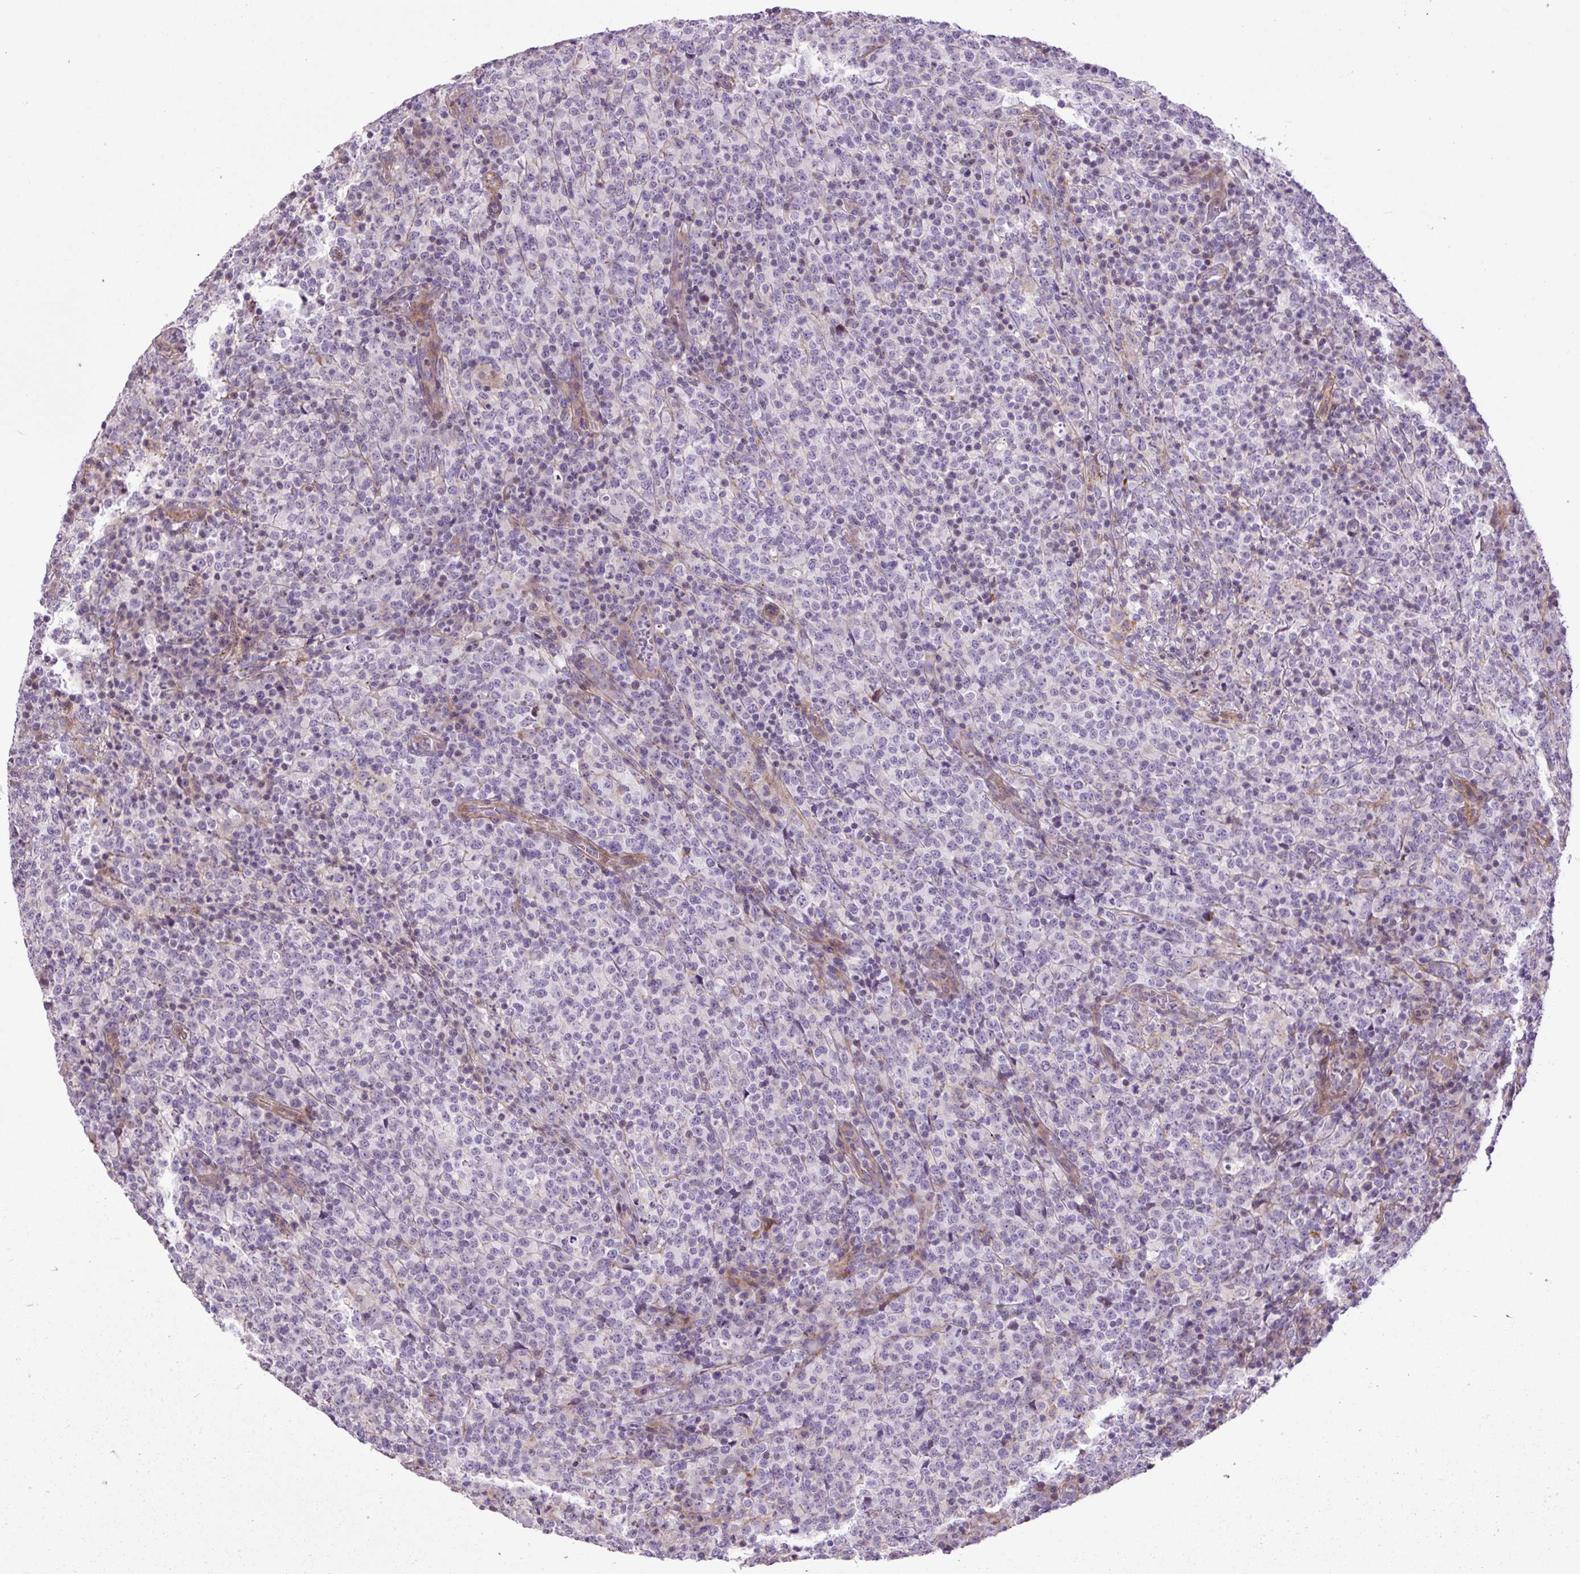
{"staining": {"intensity": "negative", "quantity": "none", "location": "none"}, "tissue": "lymphoma", "cell_type": "Tumor cells", "image_type": "cancer", "snomed": [{"axis": "morphology", "description": "Malignant lymphoma, non-Hodgkin's type, High grade"}, {"axis": "topography", "description": "Lymph node"}], "caption": "This micrograph is of malignant lymphoma, non-Hodgkin's type (high-grade) stained with IHC to label a protein in brown with the nuclei are counter-stained blue. There is no expression in tumor cells.", "gene": "ZNF197", "patient": {"sex": "male", "age": 54}}